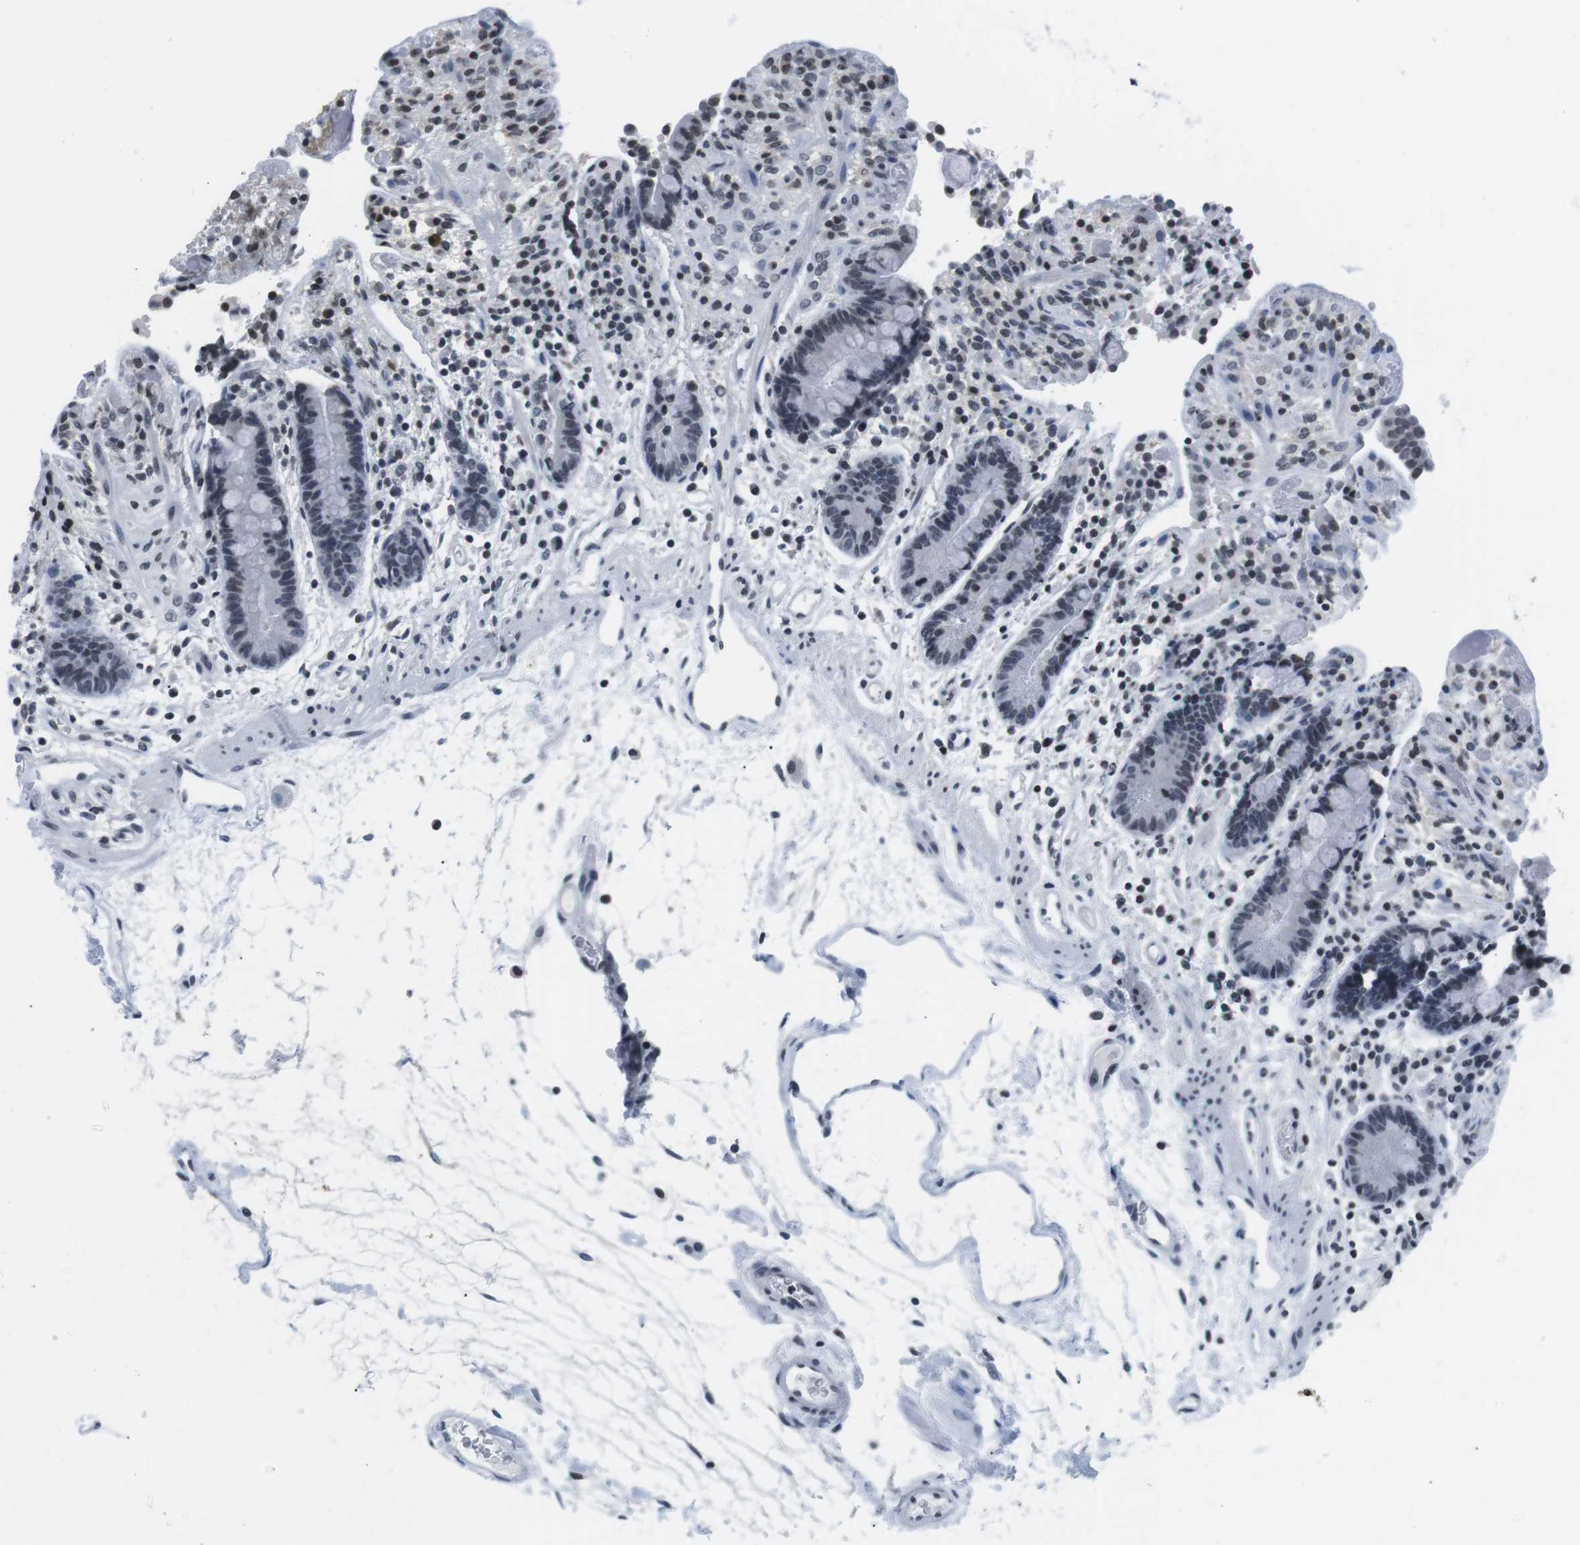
{"staining": {"intensity": "negative", "quantity": "none", "location": "none"}, "tissue": "colon", "cell_type": "Endothelial cells", "image_type": "normal", "snomed": [{"axis": "morphology", "description": "Normal tissue, NOS"}, {"axis": "topography", "description": "Colon"}], "caption": "Colon stained for a protein using IHC shows no positivity endothelial cells.", "gene": "E2F2", "patient": {"sex": "male", "age": 73}}